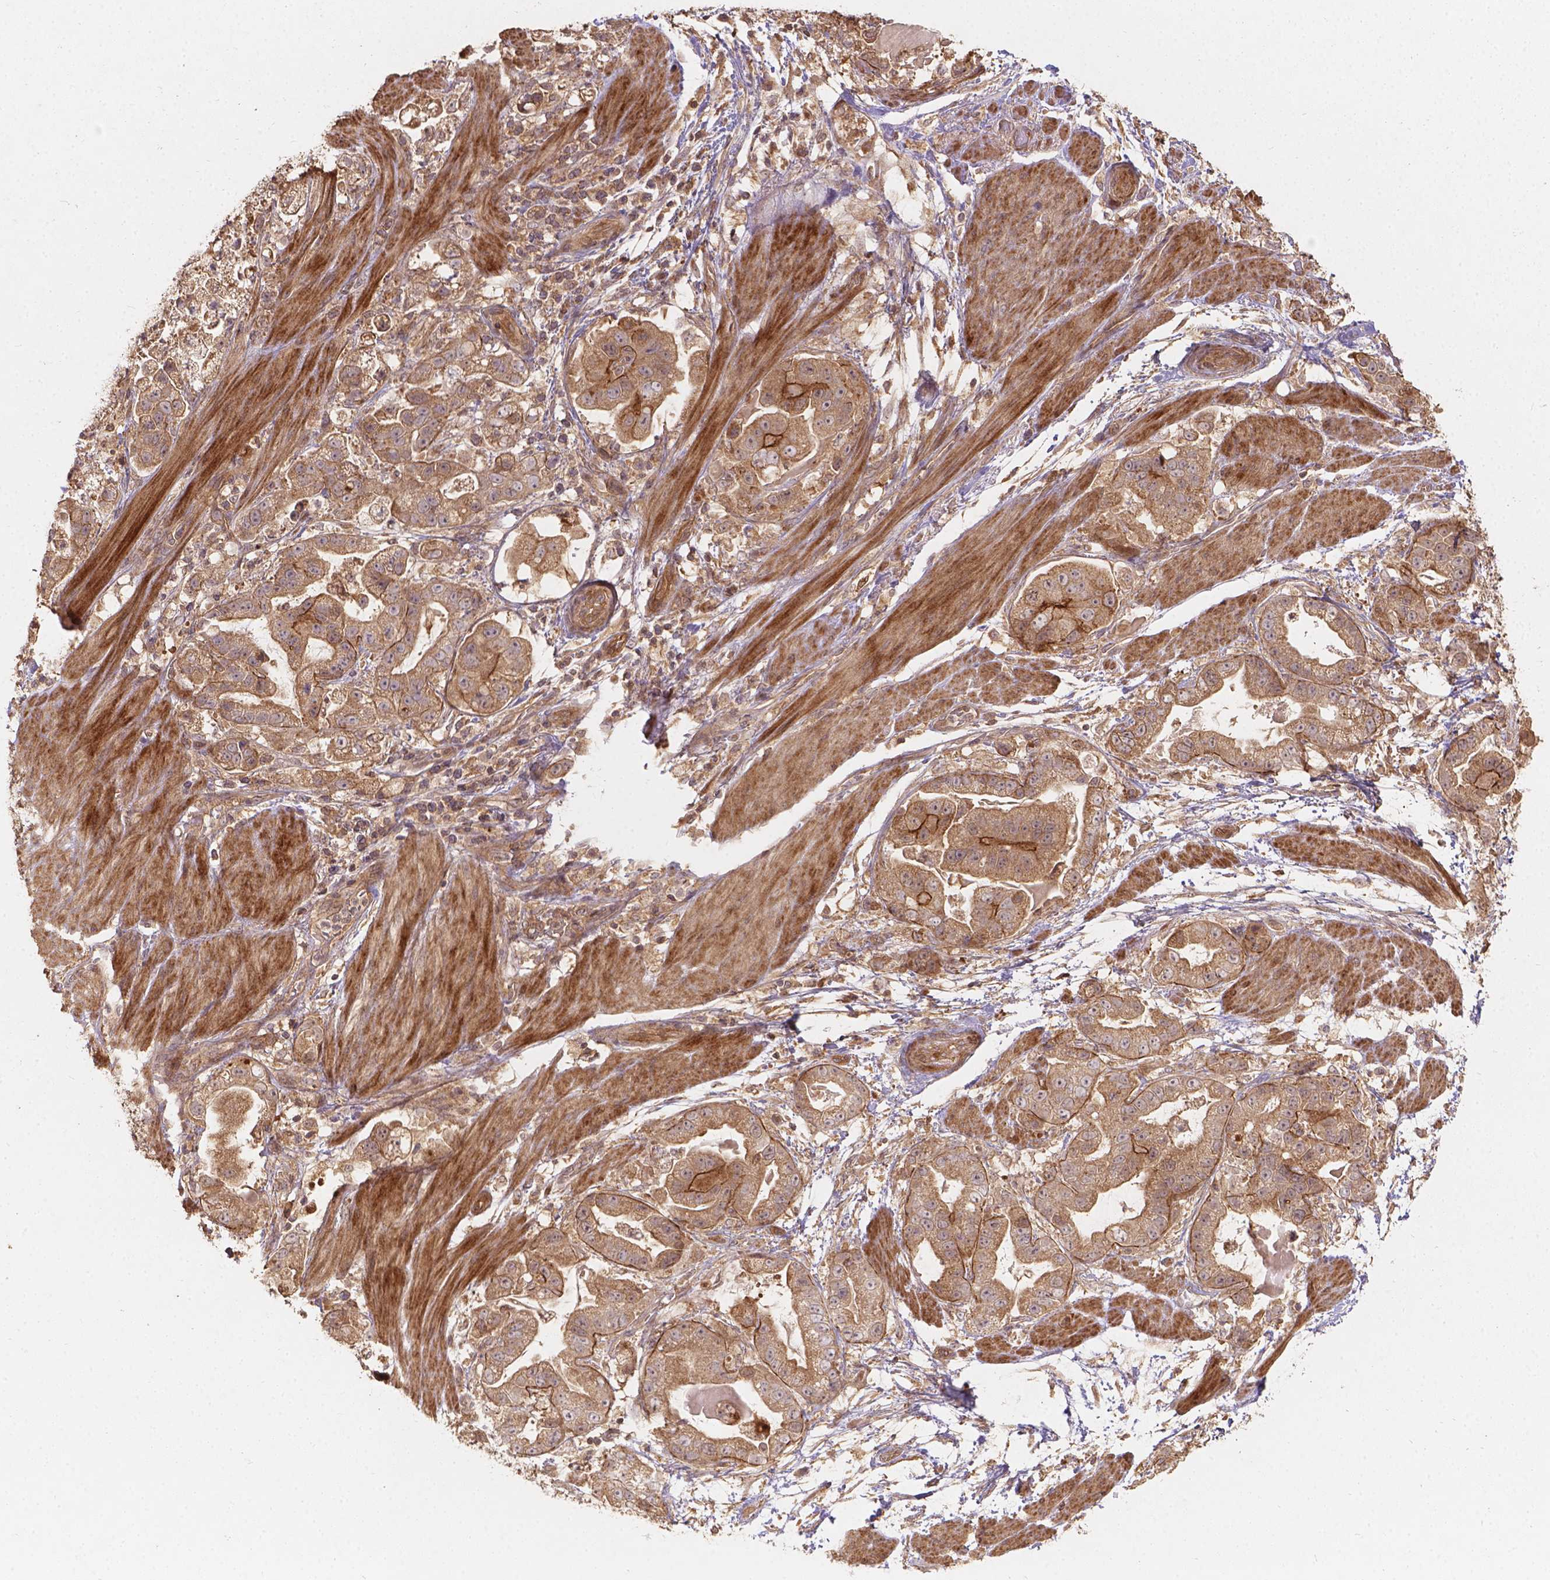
{"staining": {"intensity": "moderate", "quantity": ">75%", "location": "cytoplasmic/membranous"}, "tissue": "stomach cancer", "cell_type": "Tumor cells", "image_type": "cancer", "snomed": [{"axis": "morphology", "description": "Adenocarcinoma, NOS"}, {"axis": "topography", "description": "Stomach"}], "caption": "Immunohistochemical staining of stomach adenocarcinoma demonstrates medium levels of moderate cytoplasmic/membranous protein staining in approximately >75% of tumor cells.", "gene": "XPR1", "patient": {"sex": "male", "age": 59}}